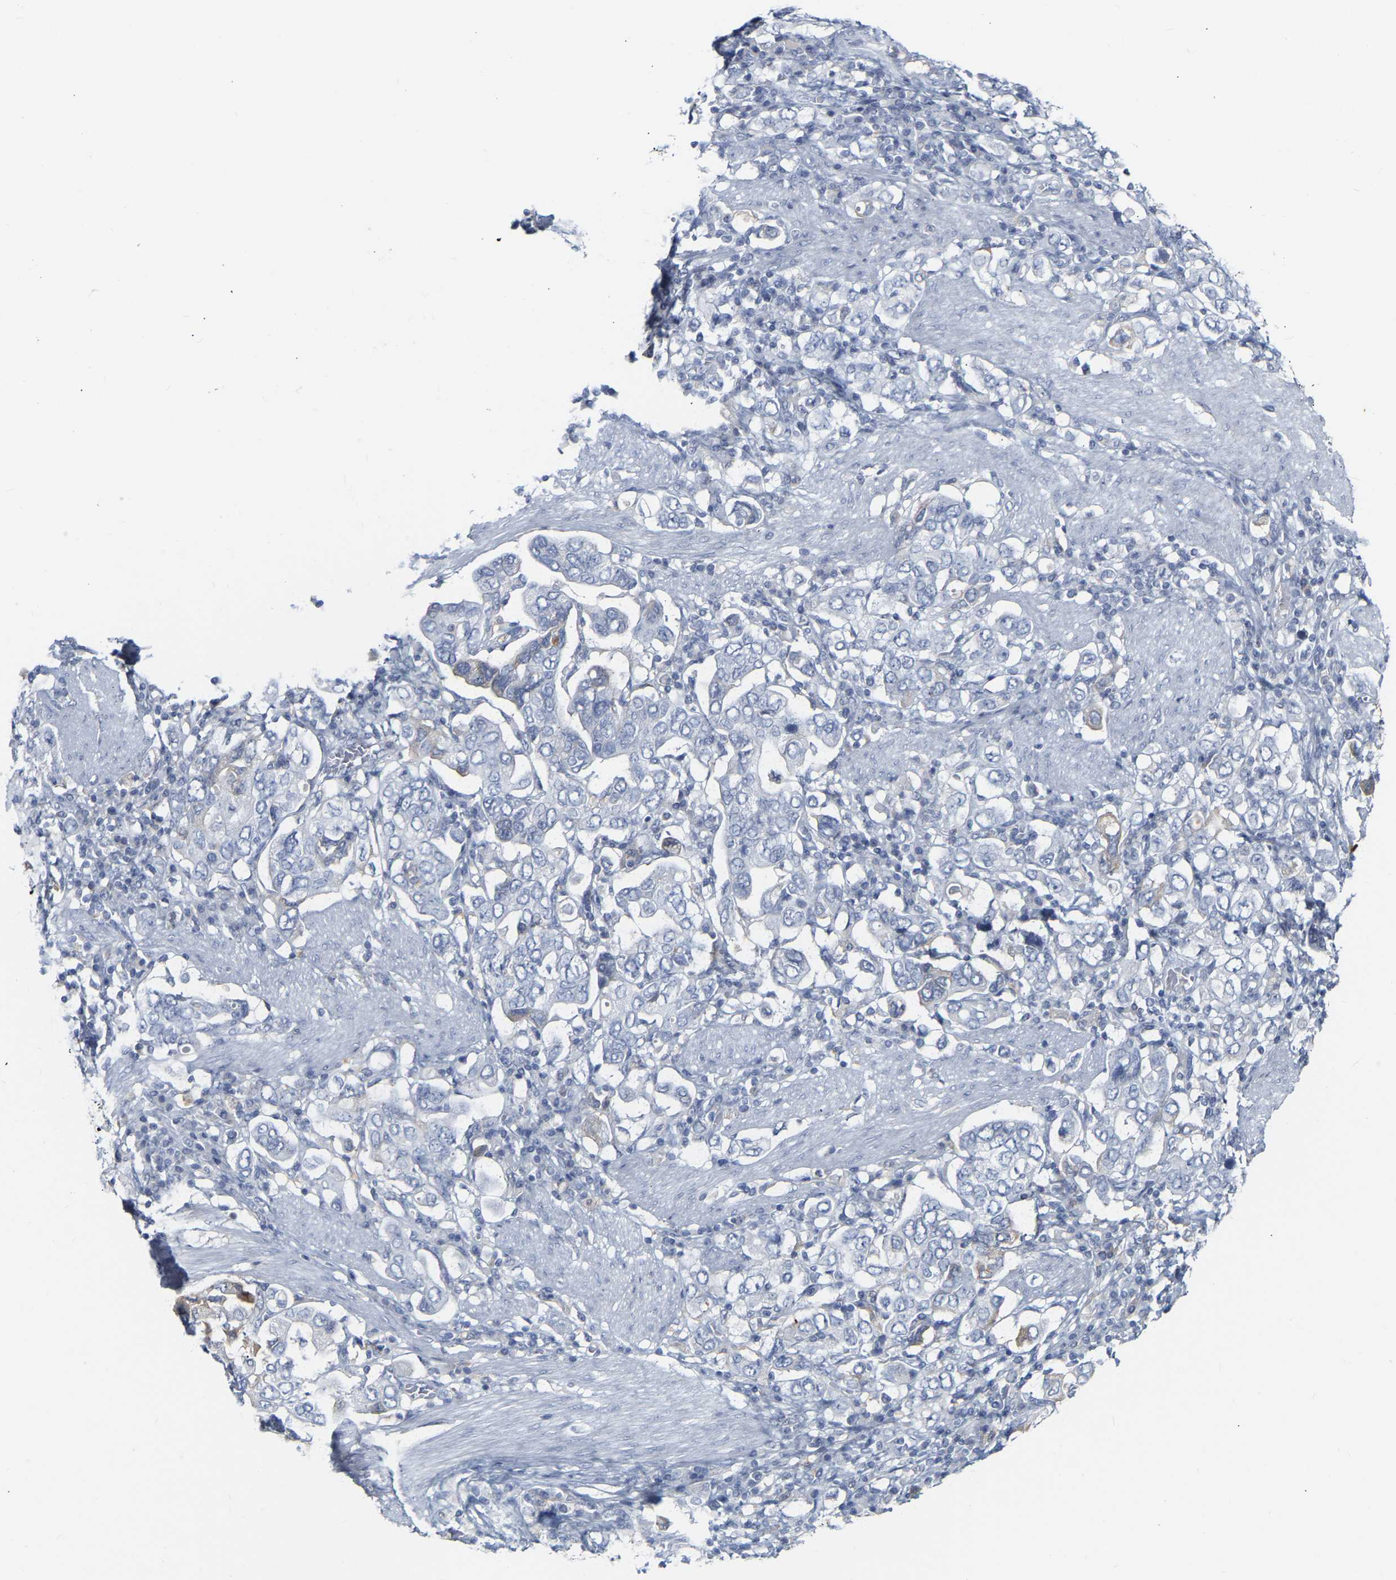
{"staining": {"intensity": "negative", "quantity": "none", "location": "none"}, "tissue": "stomach cancer", "cell_type": "Tumor cells", "image_type": "cancer", "snomed": [{"axis": "morphology", "description": "Adenocarcinoma, NOS"}, {"axis": "topography", "description": "Stomach, upper"}], "caption": "Tumor cells show no significant positivity in stomach cancer.", "gene": "GNAS", "patient": {"sex": "male", "age": 62}}